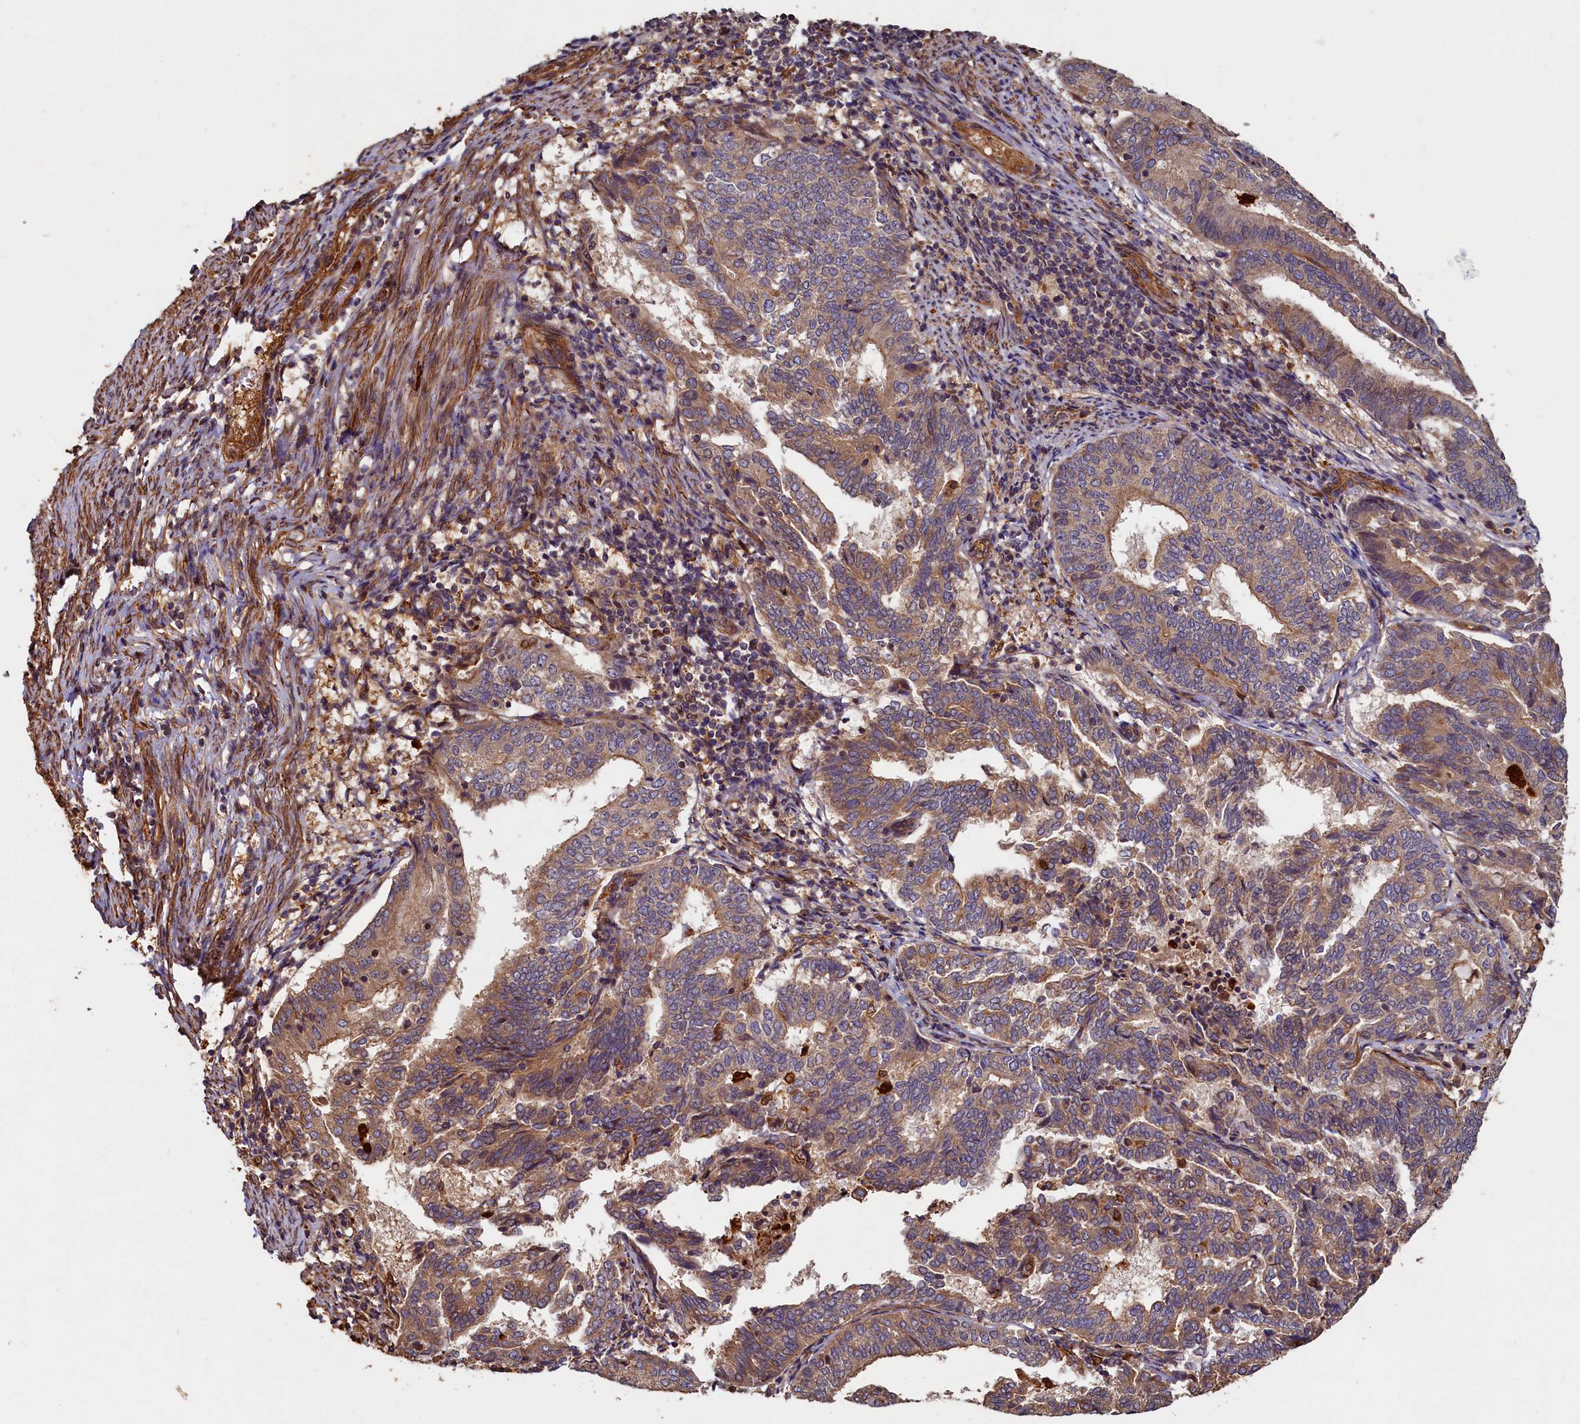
{"staining": {"intensity": "moderate", "quantity": "25%-75%", "location": "cytoplasmic/membranous"}, "tissue": "endometrial cancer", "cell_type": "Tumor cells", "image_type": "cancer", "snomed": [{"axis": "morphology", "description": "Adenocarcinoma, NOS"}, {"axis": "topography", "description": "Endometrium"}], "caption": "Tumor cells exhibit moderate cytoplasmic/membranous staining in approximately 25%-75% of cells in endometrial cancer.", "gene": "CCDC102B", "patient": {"sex": "female", "age": 80}}